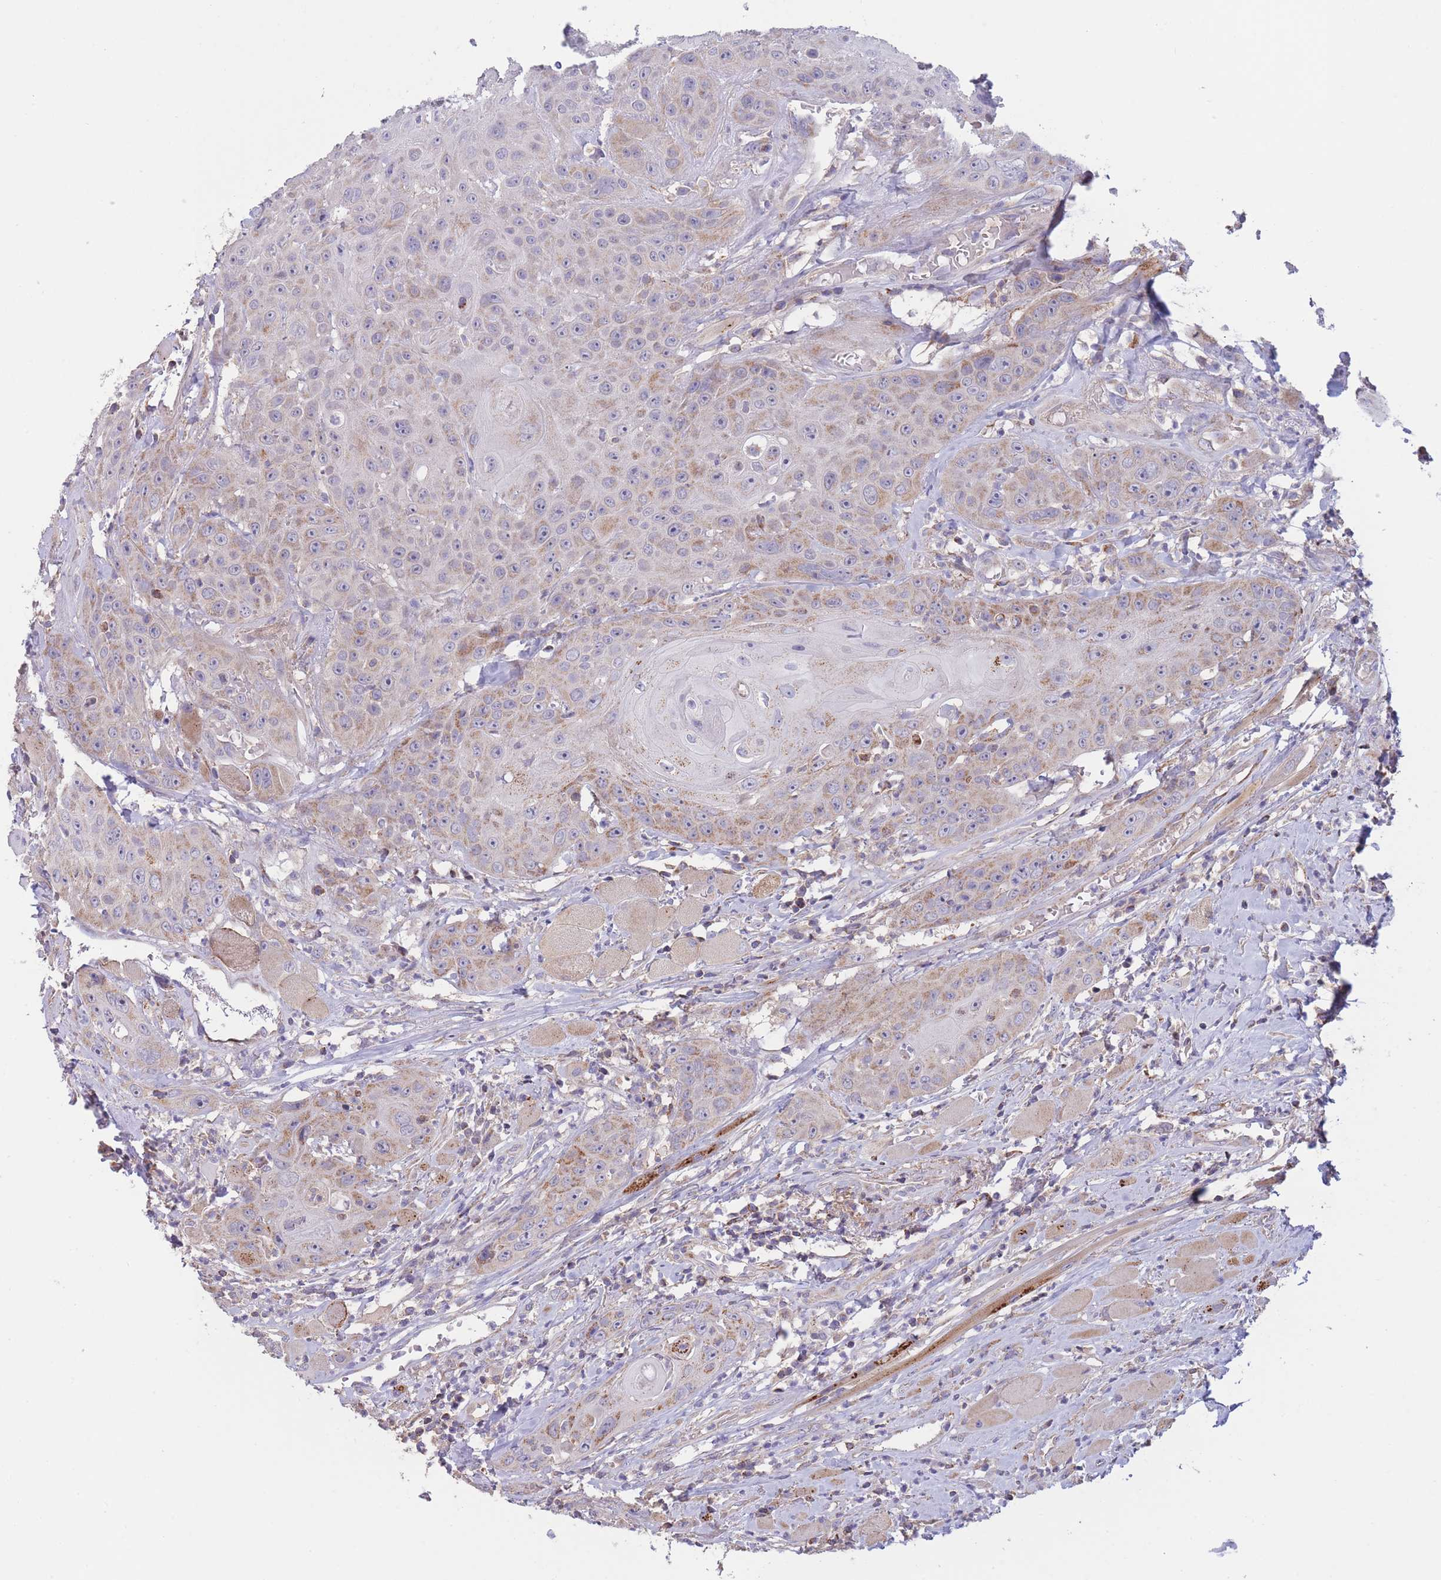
{"staining": {"intensity": "moderate", "quantity": "25%-75%", "location": "cytoplasmic/membranous"}, "tissue": "head and neck cancer", "cell_type": "Tumor cells", "image_type": "cancer", "snomed": [{"axis": "morphology", "description": "Squamous cell carcinoma, NOS"}, {"axis": "topography", "description": "Head-Neck"}], "caption": "Tumor cells demonstrate medium levels of moderate cytoplasmic/membranous staining in approximately 25%-75% of cells in head and neck squamous cell carcinoma.", "gene": "SLC25A42", "patient": {"sex": "female", "age": 59}}